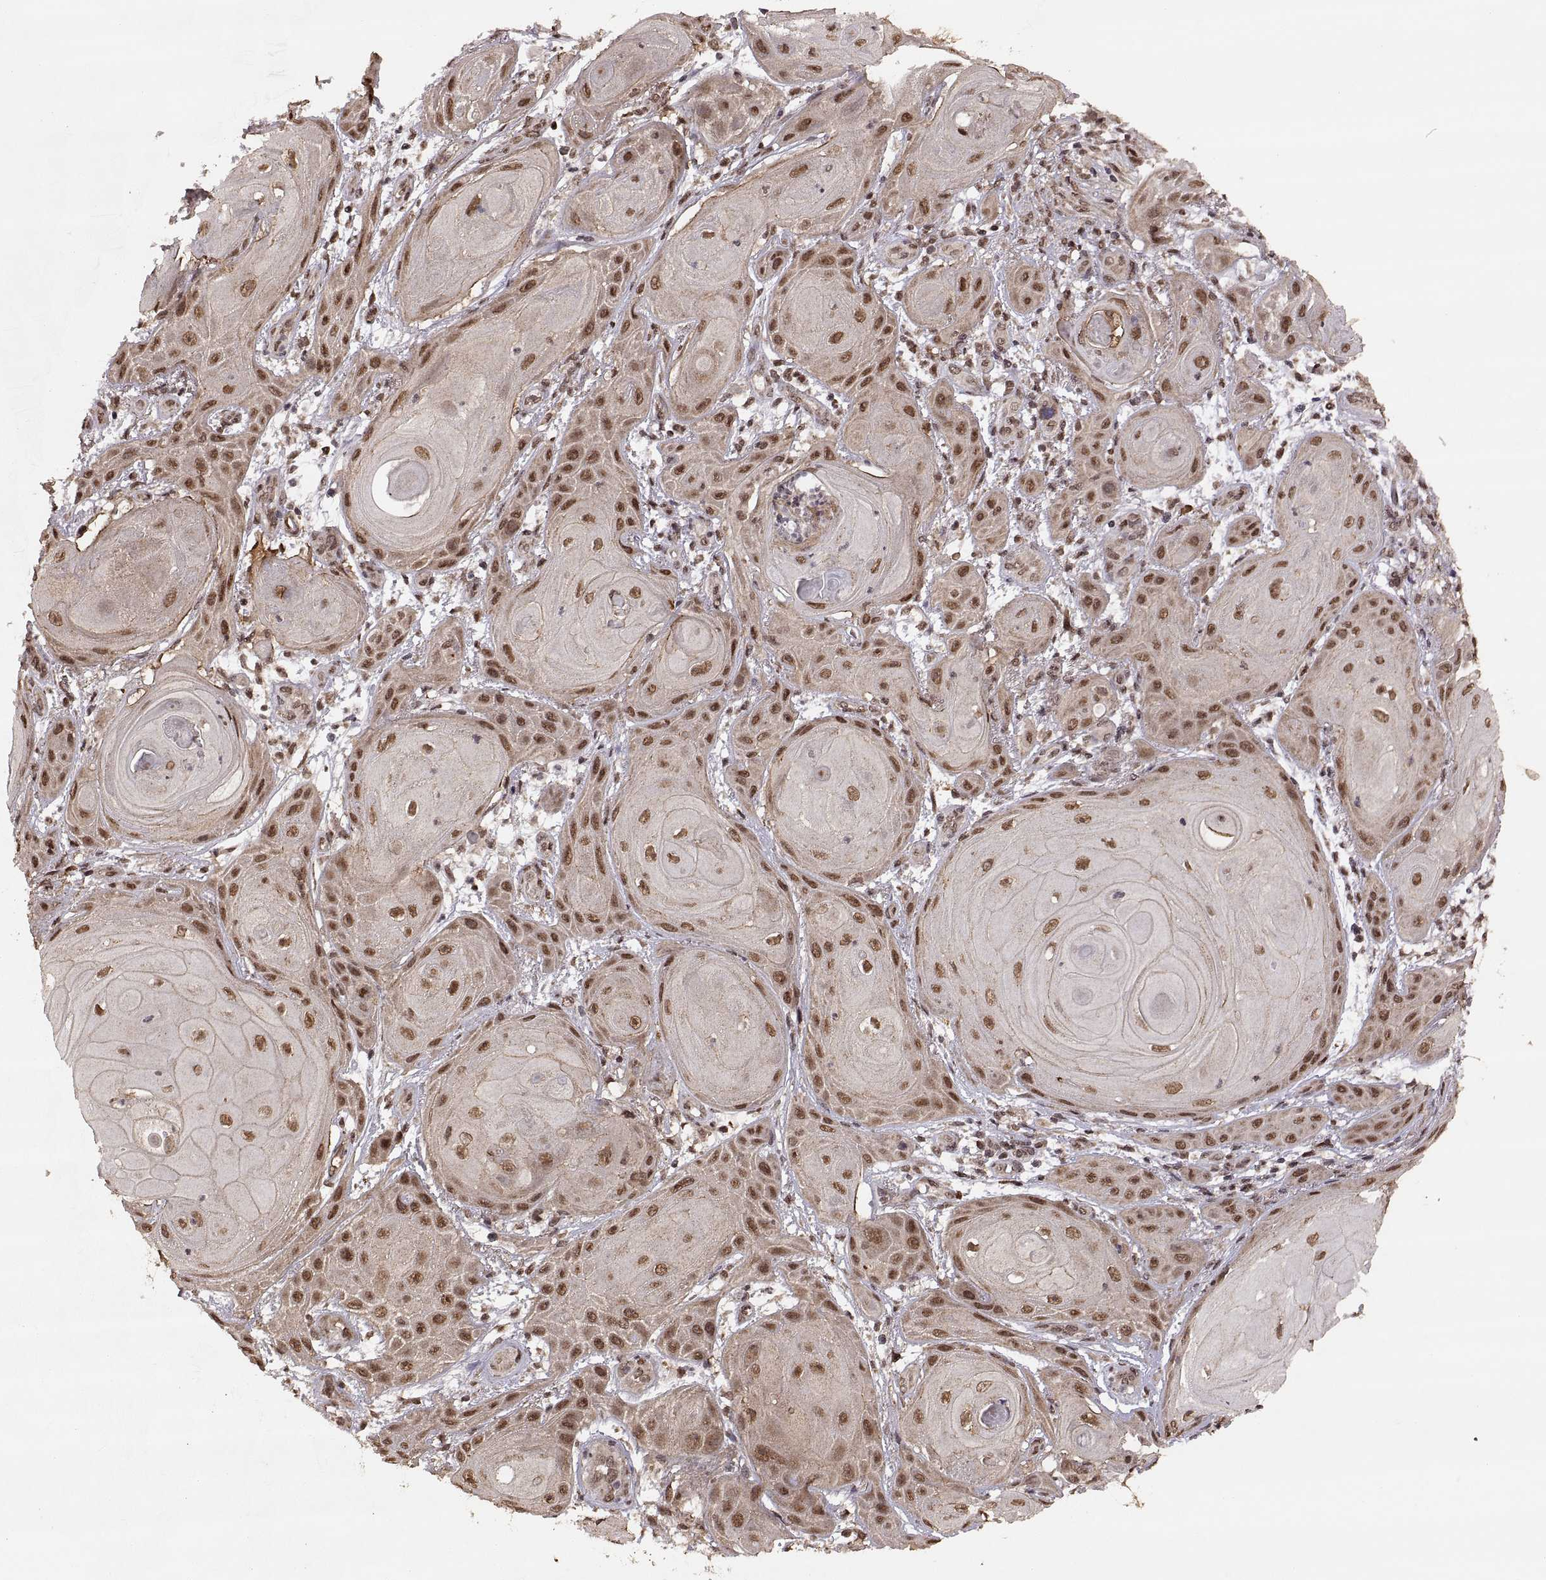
{"staining": {"intensity": "strong", "quantity": "25%-75%", "location": "nuclear"}, "tissue": "skin cancer", "cell_type": "Tumor cells", "image_type": "cancer", "snomed": [{"axis": "morphology", "description": "Squamous cell carcinoma, NOS"}, {"axis": "topography", "description": "Skin"}], "caption": "Brown immunohistochemical staining in skin cancer (squamous cell carcinoma) displays strong nuclear staining in about 25%-75% of tumor cells.", "gene": "RFT1", "patient": {"sex": "male", "age": 62}}